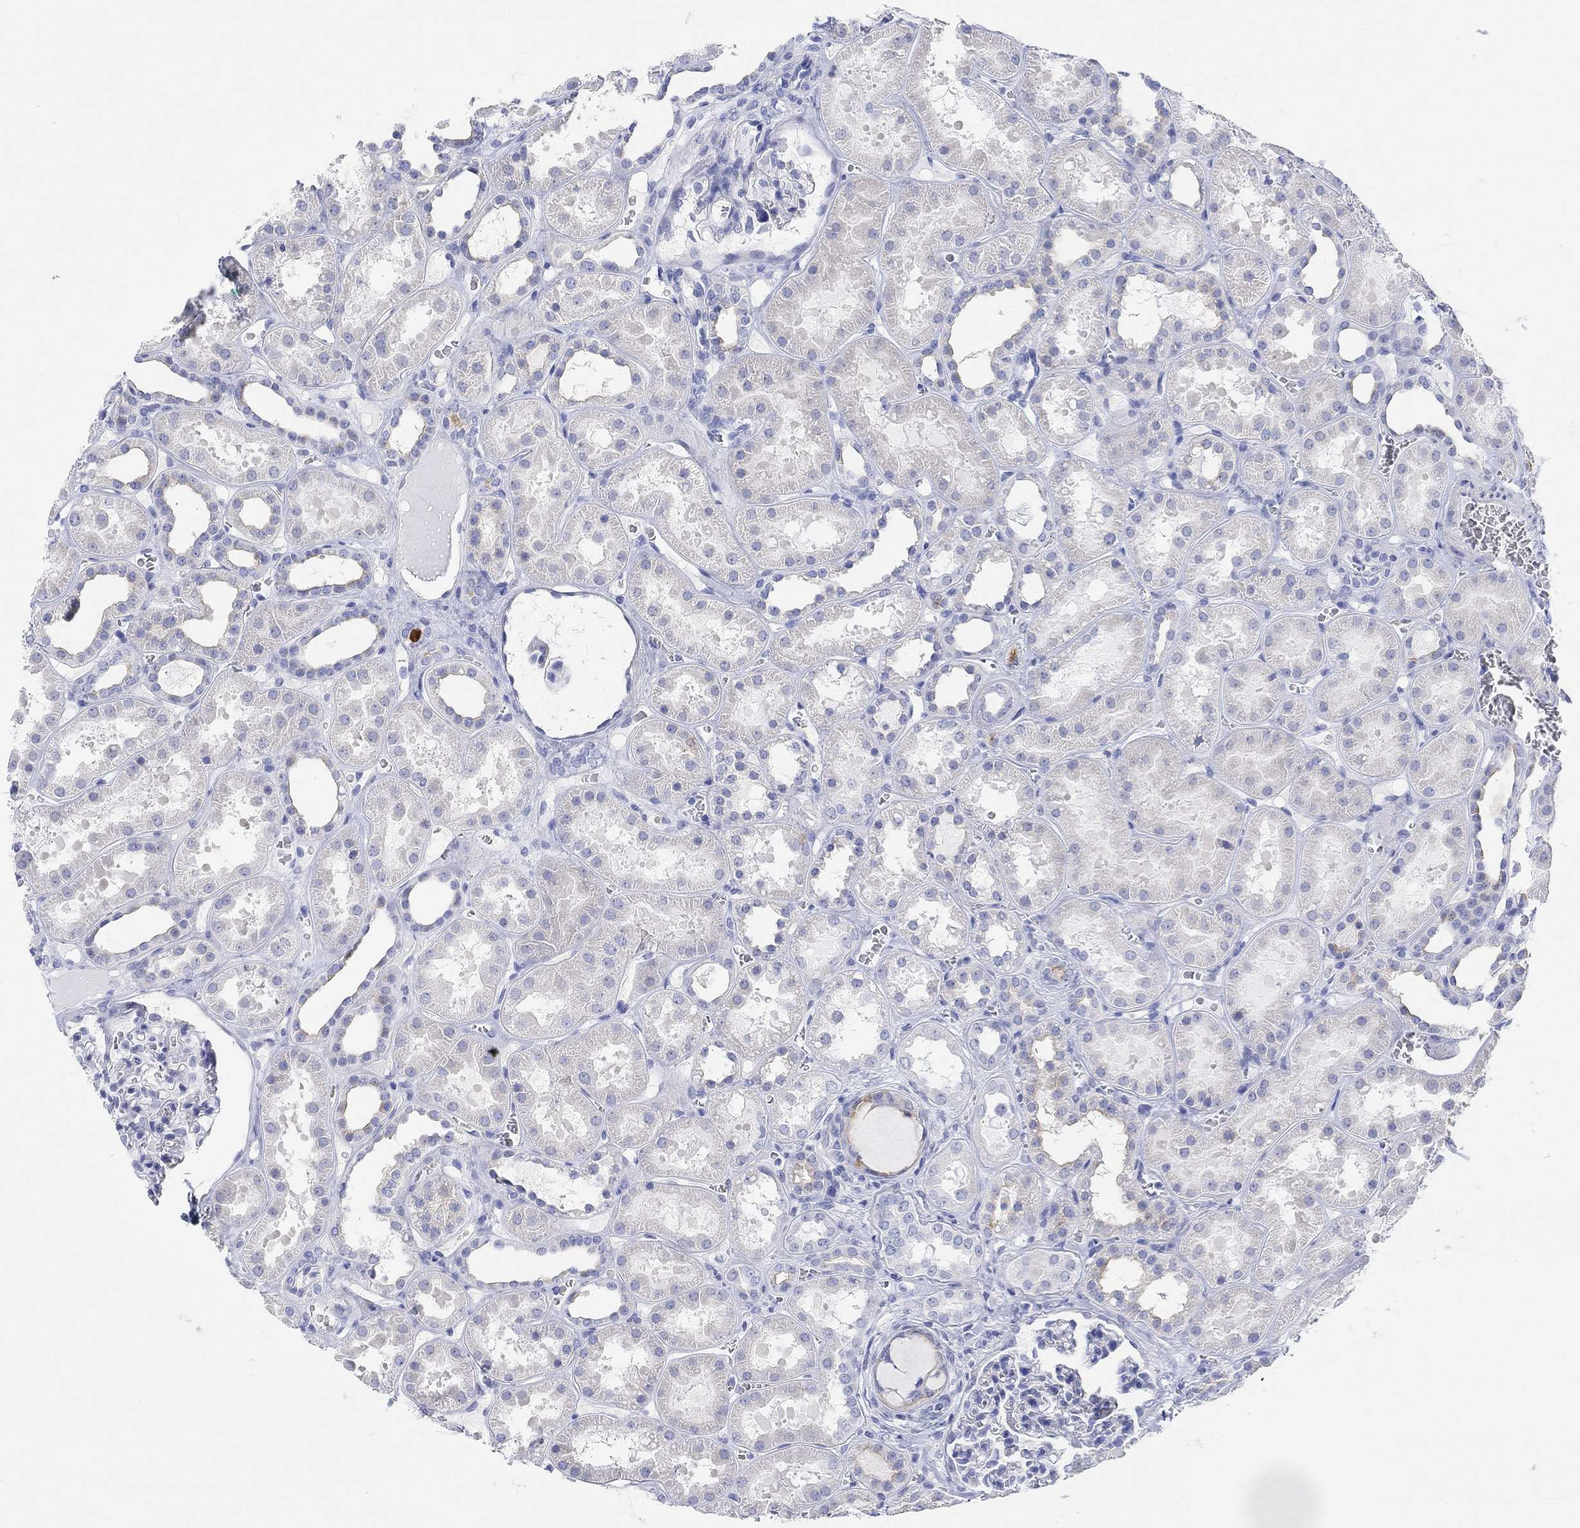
{"staining": {"intensity": "negative", "quantity": "none", "location": "none"}, "tissue": "kidney", "cell_type": "Cells in glomeruli", "image_type": "normal", "snomed": [{"axis": "morphology", "description": "Normal tissue, NOS"}, {"axis": "topography", "description": "Kidney"}], "caption": "DAB (3,3'-diaminobenzidine) immunohistochemical staining of benign kidney reveals no significant staining in cells in glomeruli.", "gene": "XIRP2", "patient": {"sex": "female", "age": 41}}